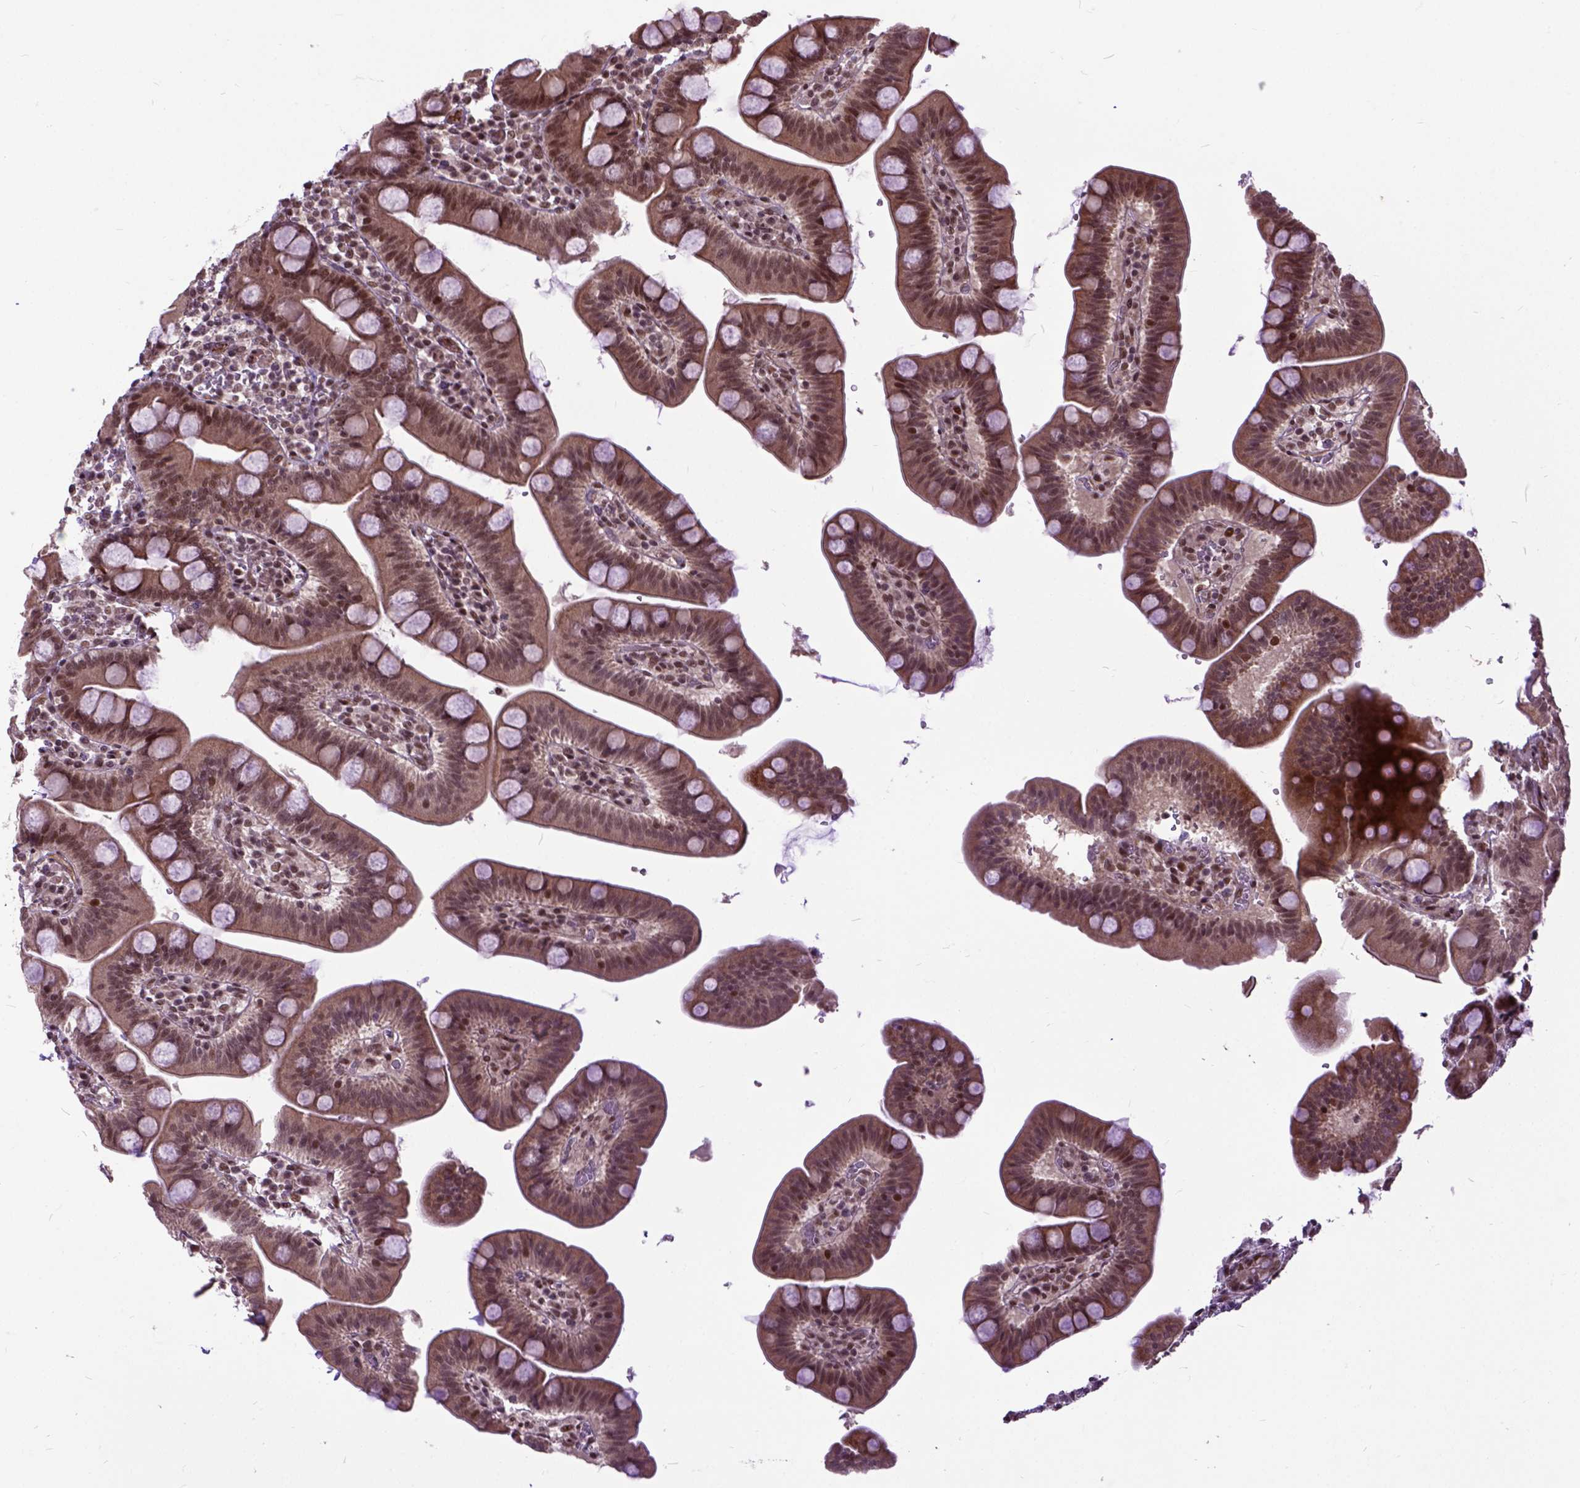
{"staining": {"intensity": "moderate", "quantity": "25%-75%", "location": "nuclear"}, "tissue": "duodenum", "cell_type": "Glandular cells", "image_type": "normal", "snomed": [{"axis": "morphology", "description": "Normal tissue, NOS"}, {"axis": "topography", "description": "Pancreas"}, {"axis": "topography", "description": "Duodenum"}], "caption": "Immunohistochemistry of benign human duodenum exhibits medium levels of moderate nuclear positivity in approximately 25%-75% of glandular cells.", "gene": "ZNF630", "patient": {"sex": "male", "age": 59}}